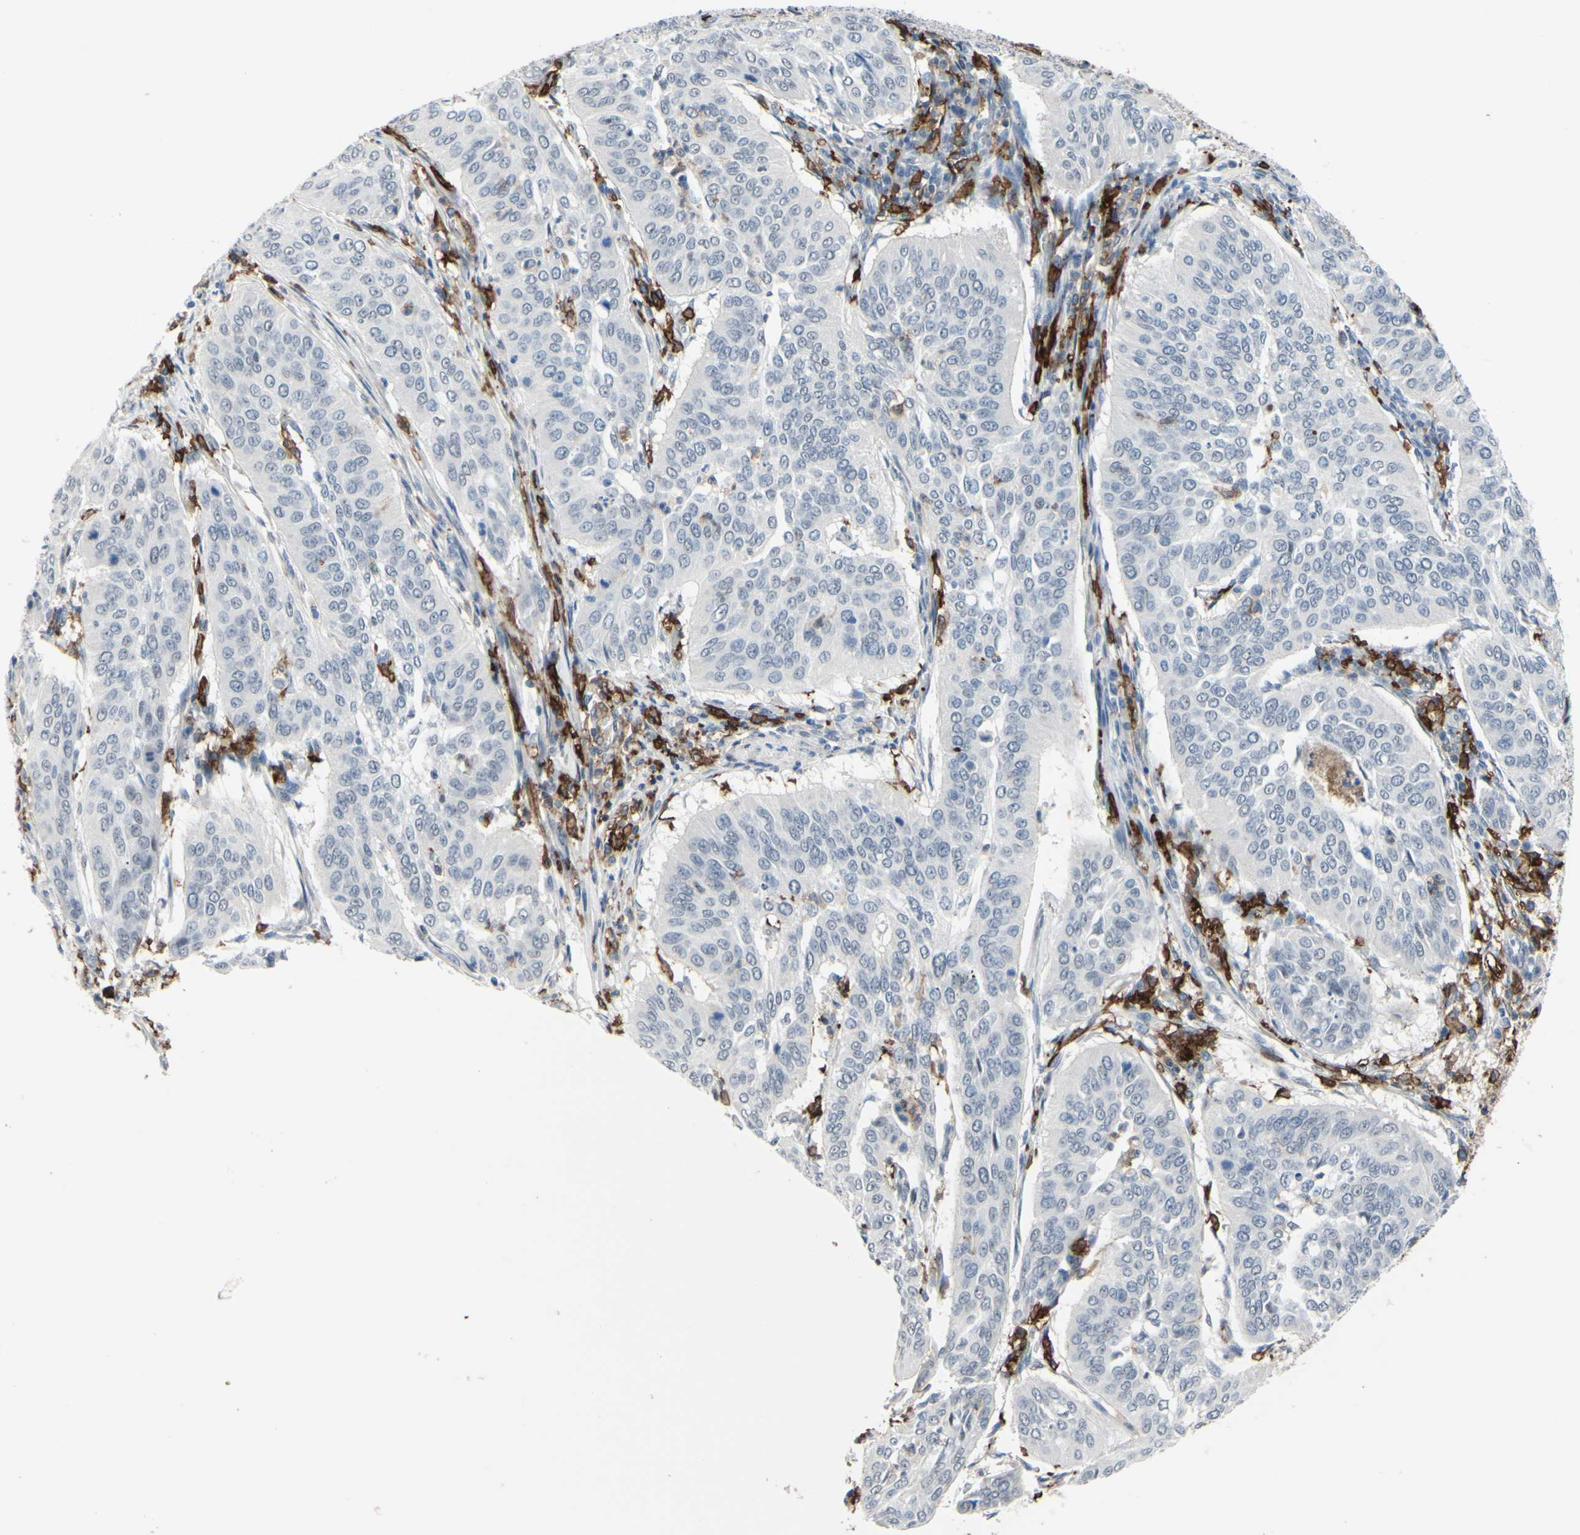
{"staining": {"intensity": "negative", "quantity": "none", "location": "none"}, "tissue": "cervical cancer", "cell_type": "Tumor cells", "image_type": "cancer", "snomed": [{"axis": "morphology", "description": "Normal tissue, NOS"}, {"axis": "morphology", "description": "Squamous cell carcinoma, NOS"}, {"axis": "topography", "description": "Cervix"}], "caption": "Image shows no protein positivity in tumor cells of cervical cancer tissue. (DAB (3,3'-diaminobenzidine) IHC, high magnification).", "gene": "FCGR2A", "patient": {"sex": "female", "age": 39}}